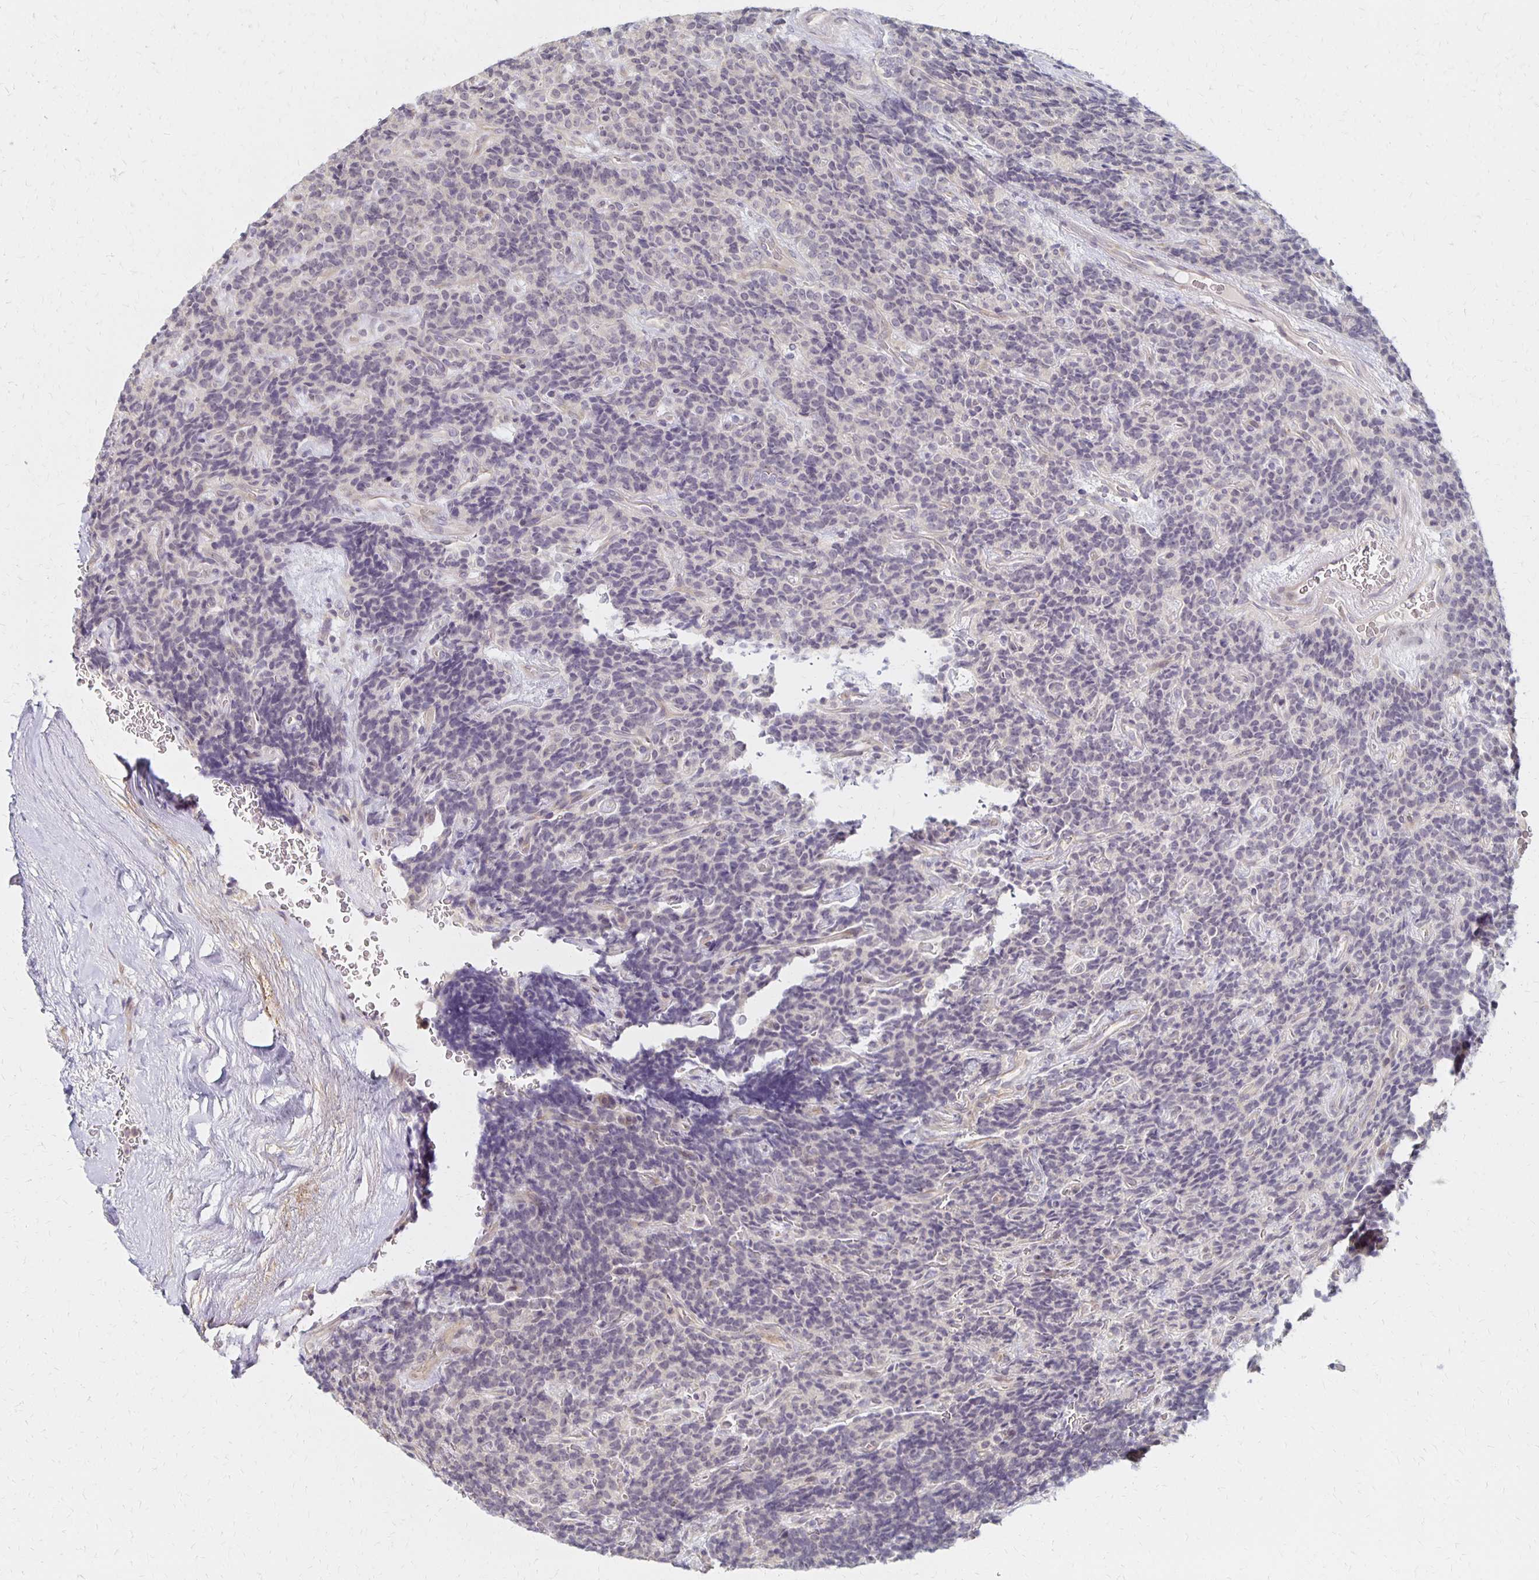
{"staining": {"intensity": "negative", "quantity": "none", "location": "none"}, "tissue": "carcinoid", "cell_type": "Tumor cells", "image_type": "cancer", "snomed": [{"axis": "morphology", "description": "Carcinoid, malignant, NOS"}, {"axis": "topography", "description": "Pancreas"}], "caption": "Tumor cells show no significant positivity in malignant carcinoid.", "gene": "PRKCB", "patient": {"sex": "male", "age": 36}}